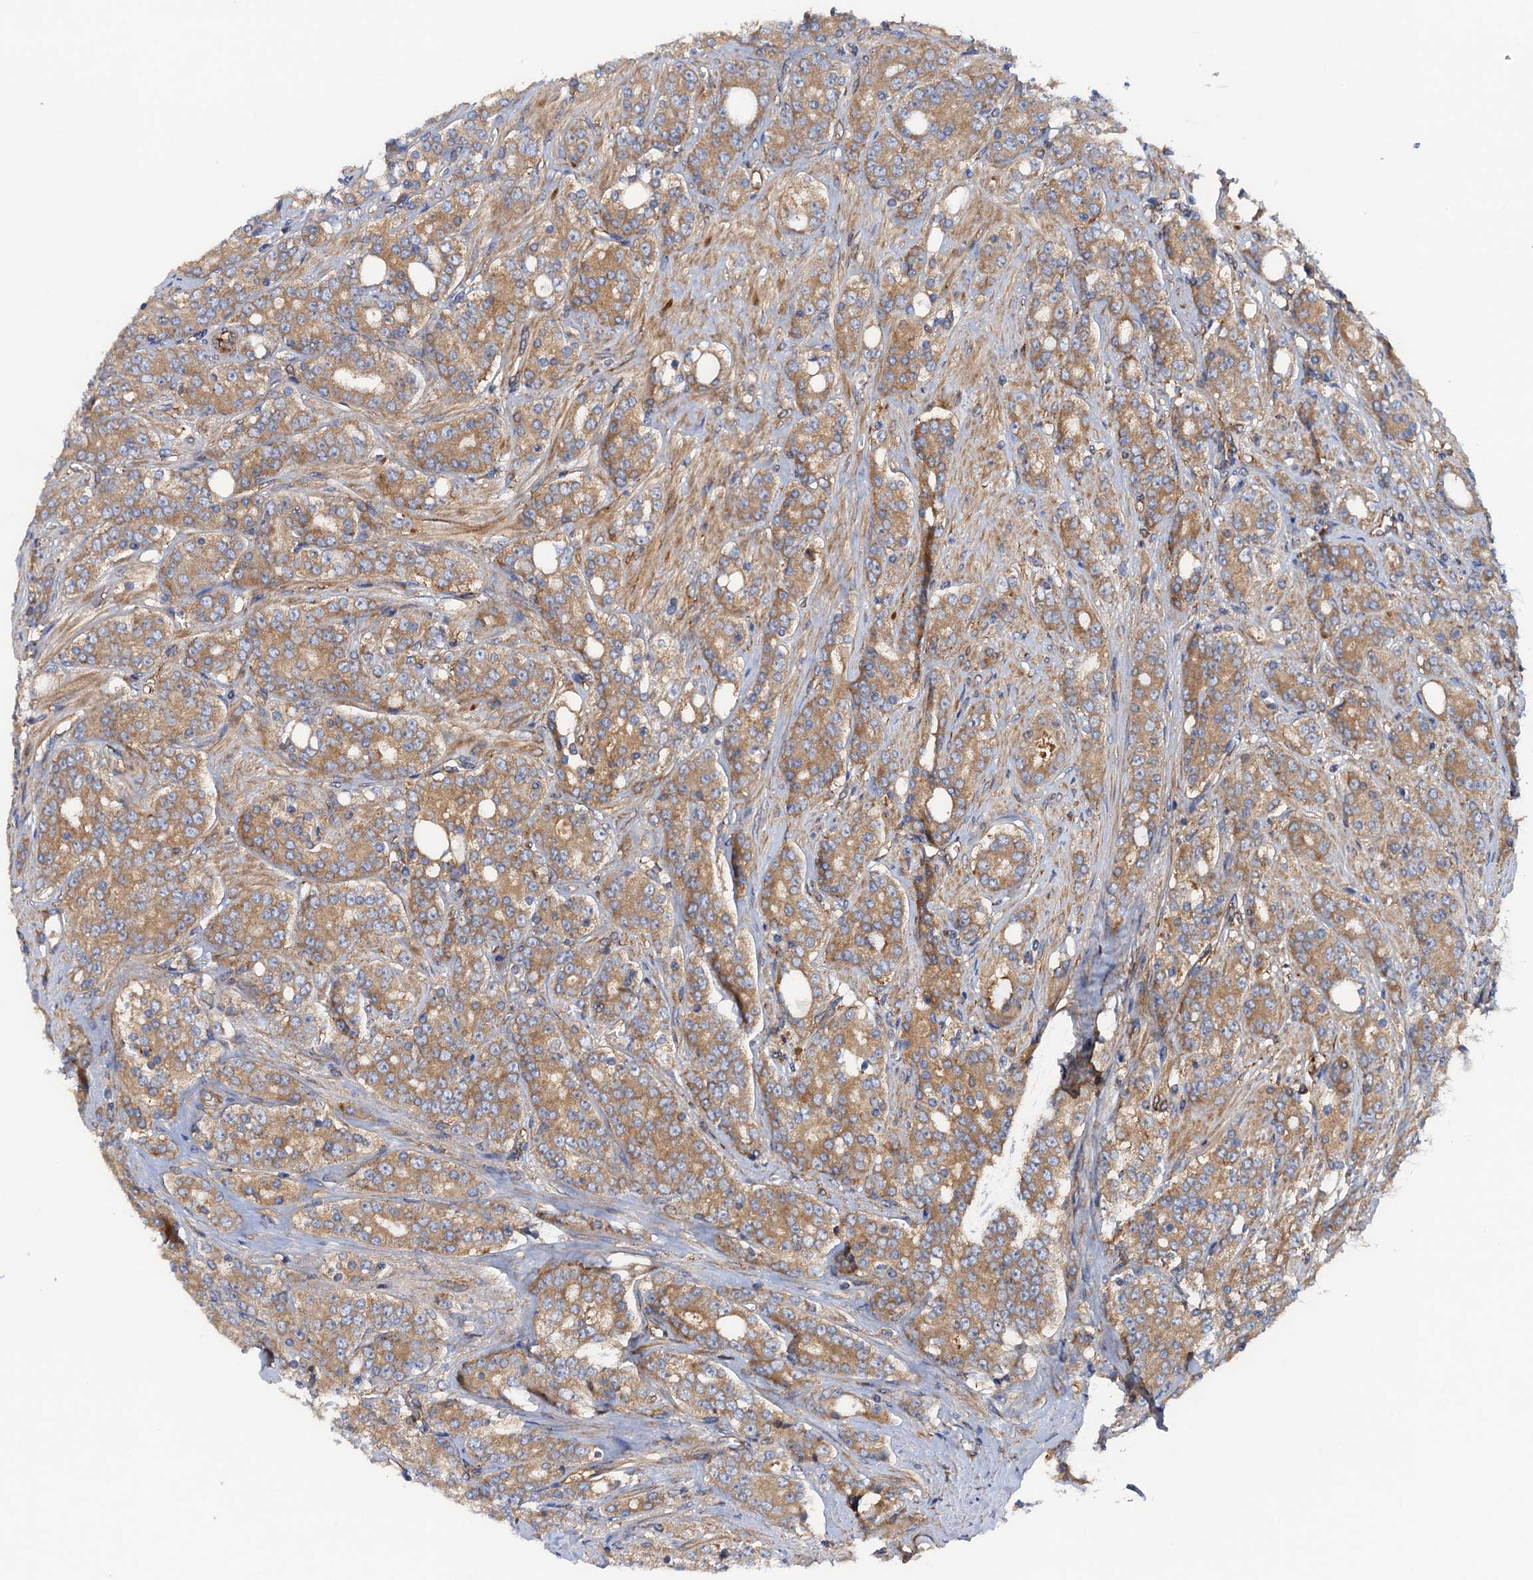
{"staining": {"intensity": "moderate", "quantity": ">75%", "location": "cytoplasmic/membranous"}, "tissue": "prostate cancer", "cell_type": "Tumor cells", "image_type": "cancer", "snomed": [{"axis": "morphology", "description": "Adenocarcinoma, High grade"}, {"axis": "topography", "description": "Prostate"}], "caption": "Protein expression analysis of human prostate cancer (adenocarcinoma (high-grade)) reveals moderate cytoplasmic/membranous expression in about >75% of tumor cells.", "gene": "MRPL48", "patient": {"sex": "male", "age": 62}}